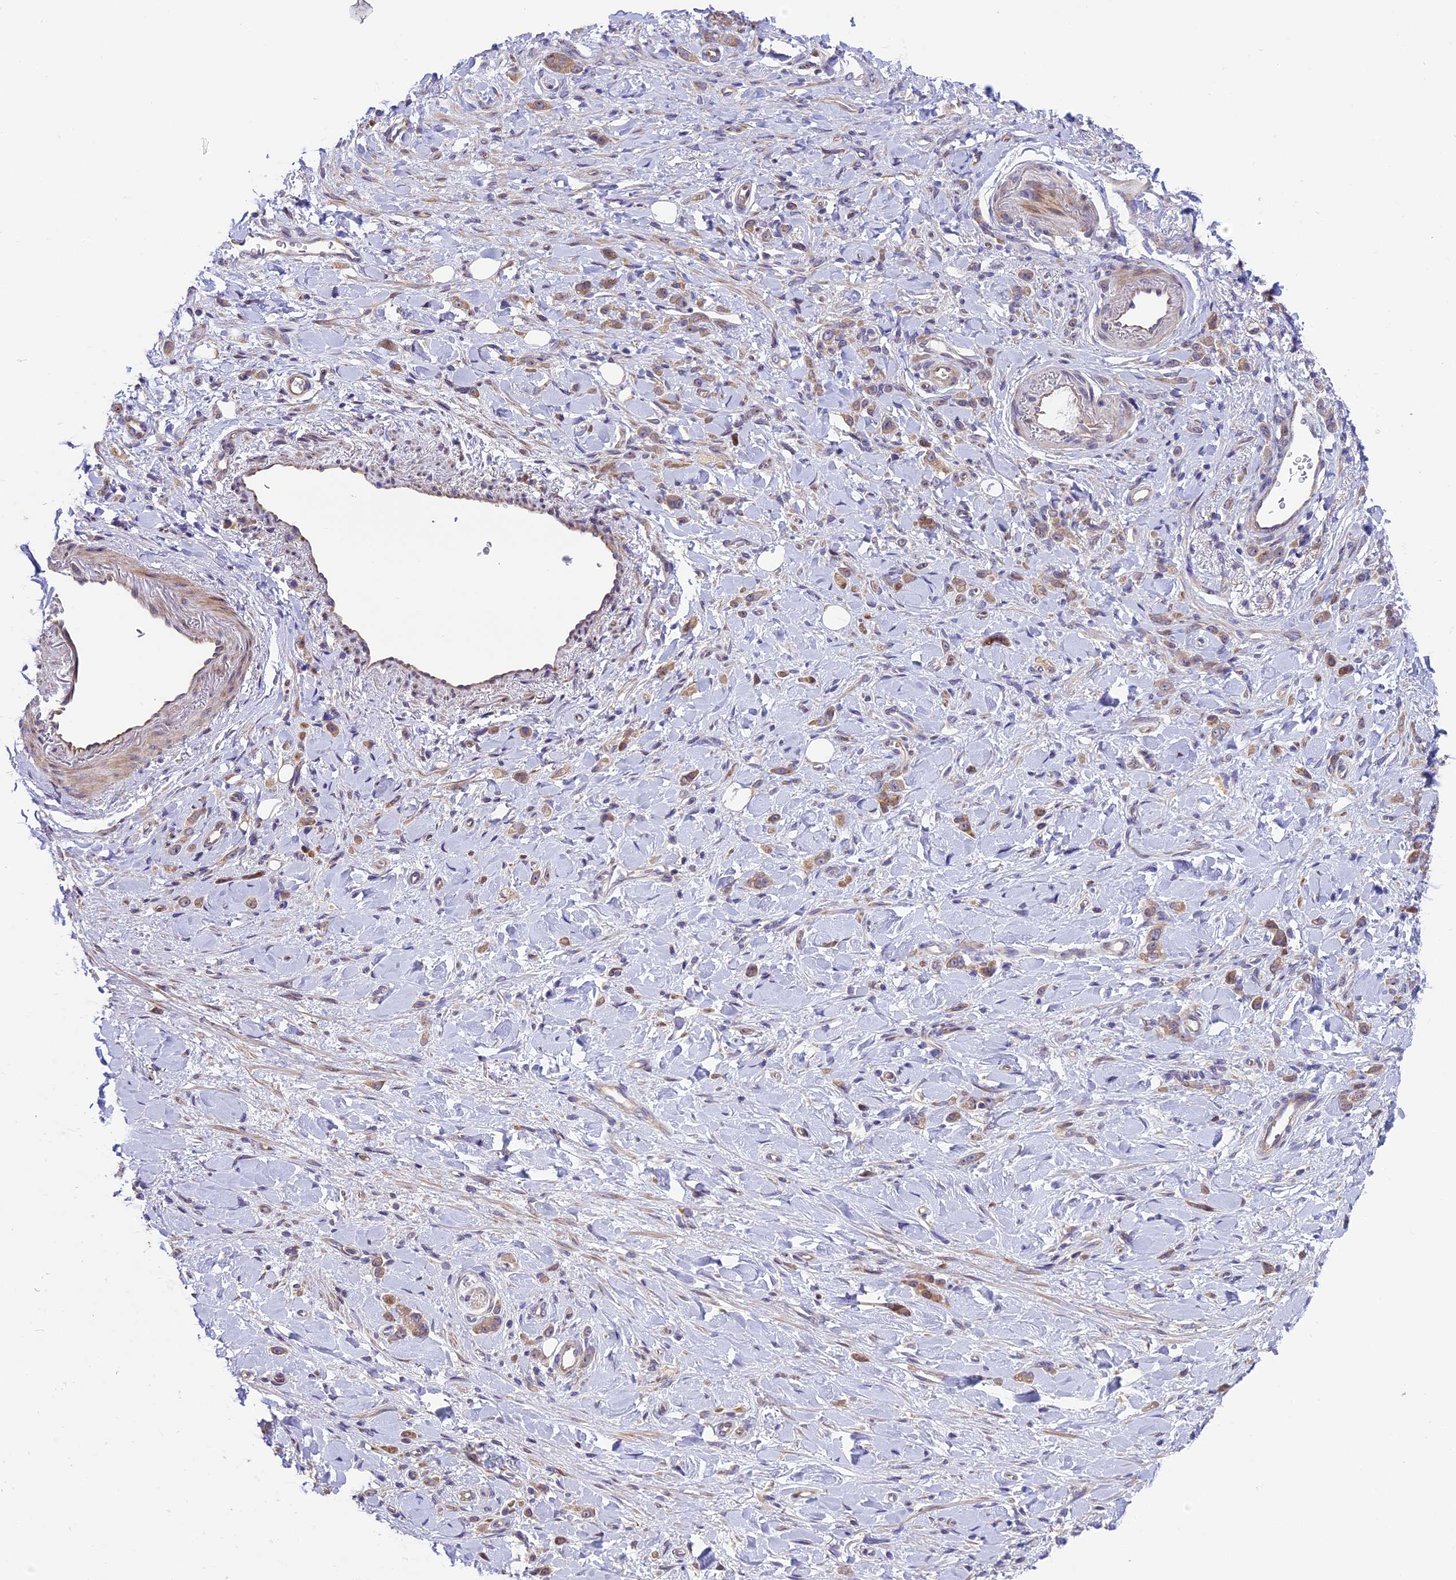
{"staining": {"intensity": "weak", "quantity": "25%-75%", "location": "cytoplasmic/membranous"}, "tissue": "stomach cancer", "cell_type": "Tumor cells", "image_type": "cancer", "snomed": [{"axis": "morphology", "description": "Normal tissue, NOS"}, {"axis": "morphology", "description": "Adenocarcinoma, NOS"}, {"axis": "topography", "description": "Stomach"}], "caption": "IHC of human stomach cancer (adenocarcinoma) reveals low levels of weak cytoplasmic/membranous staining in approximately 25%-75% of tumor cells. (DAB (3,3'-diaminobenzidine) IHC with brightfield microscopy, high magnification).", "gene": "SPIRE1", "patient": {"sex": "male", "age": 82}}